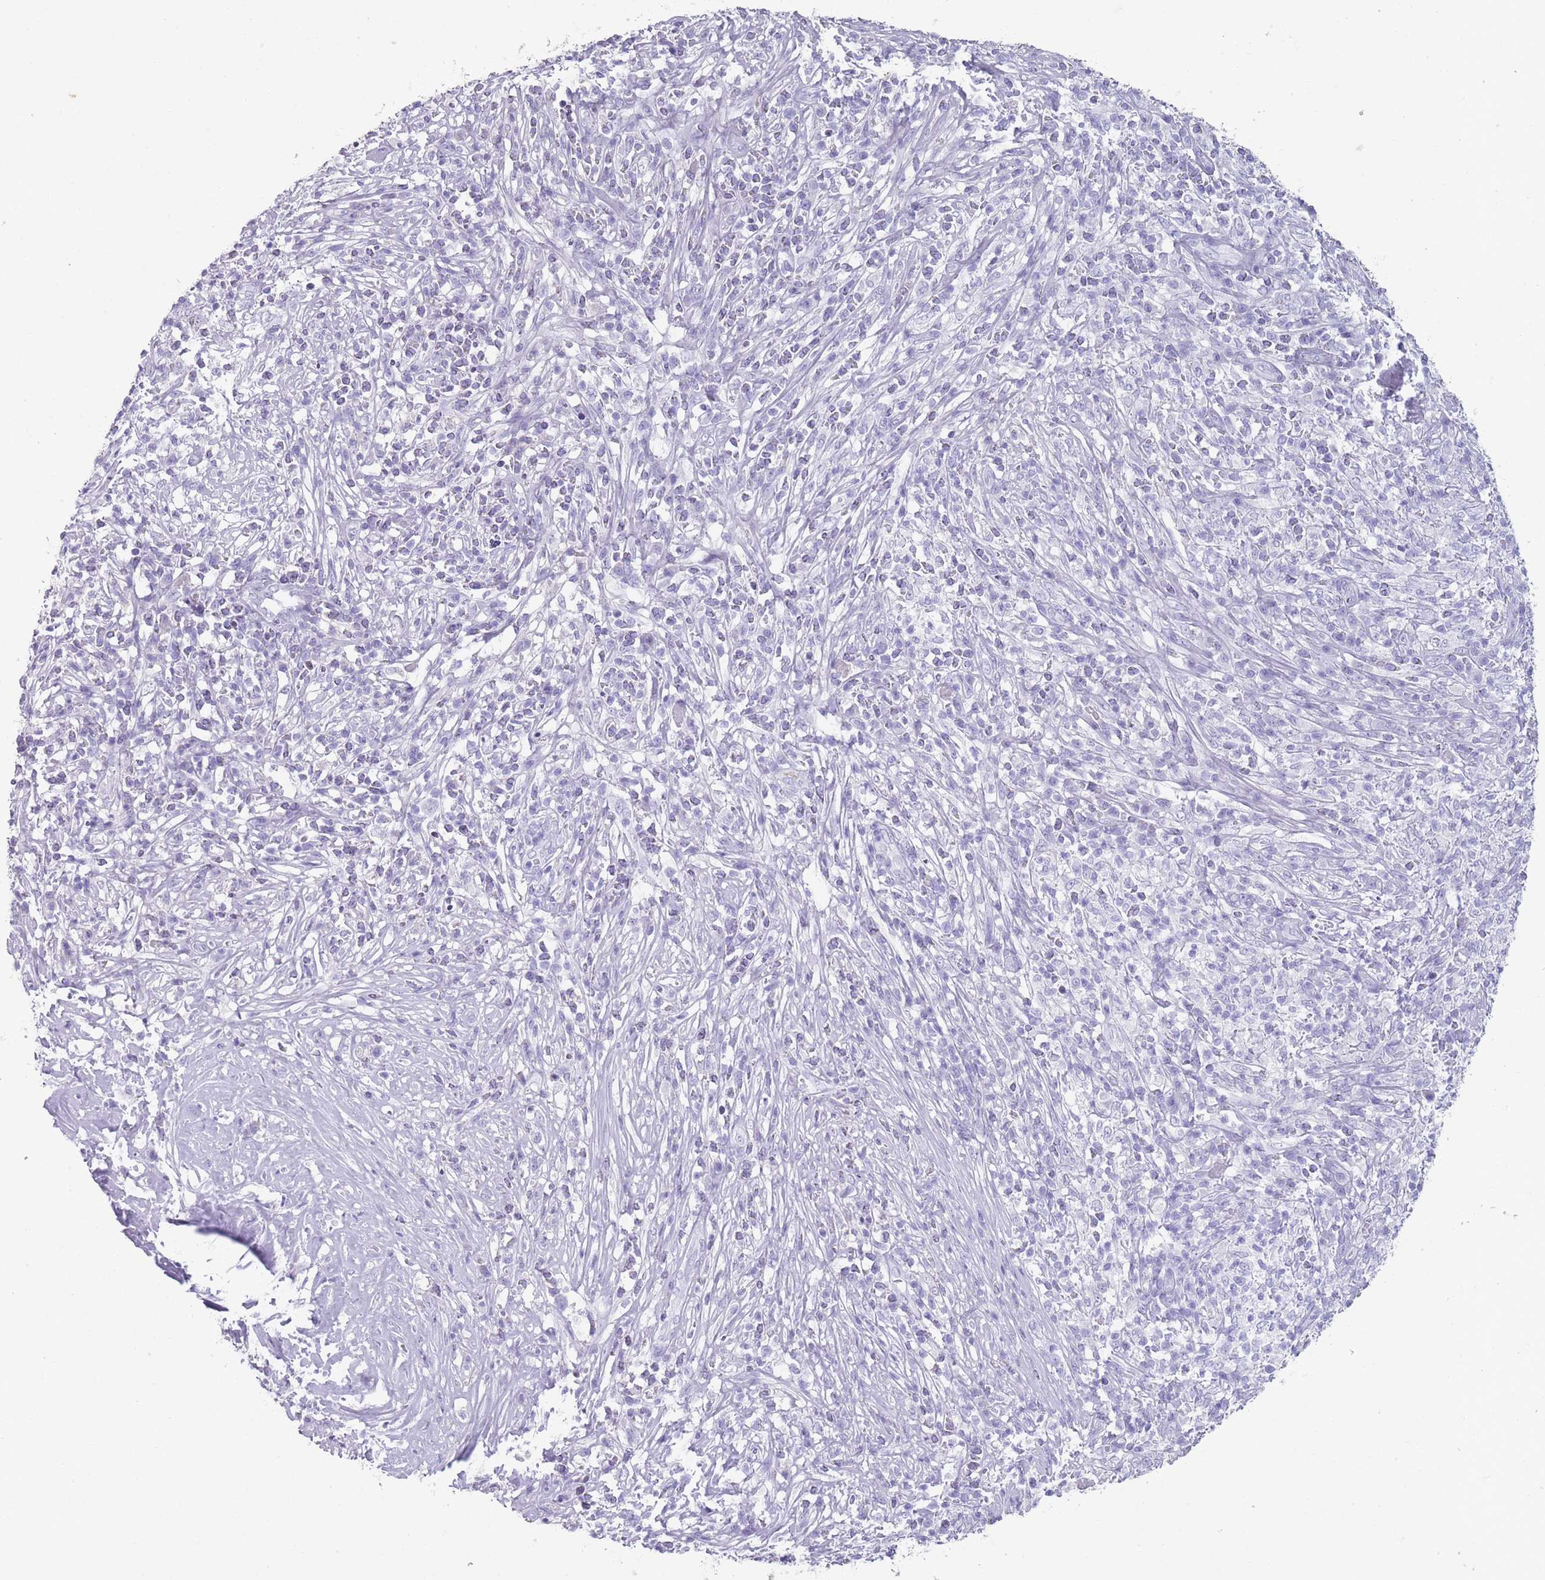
{"staining": {"intensity": "negative", "quantity": "none", "location": "none"}, "tissue": "melanoma", "cell_type": "Tumor cells", "image_type": "cancer", "snomed": [{"axis": "morphology", "description": "Malignant melanoma, NOS"}, {"axis": "topography", "description": "Skin"}], "caption": "Malignant melanoma was stained to show a protein in brown. There is no significant positivity in tumor cells.", "gene": "RHBG", "patient": {"sex": "male", "age": 66}}